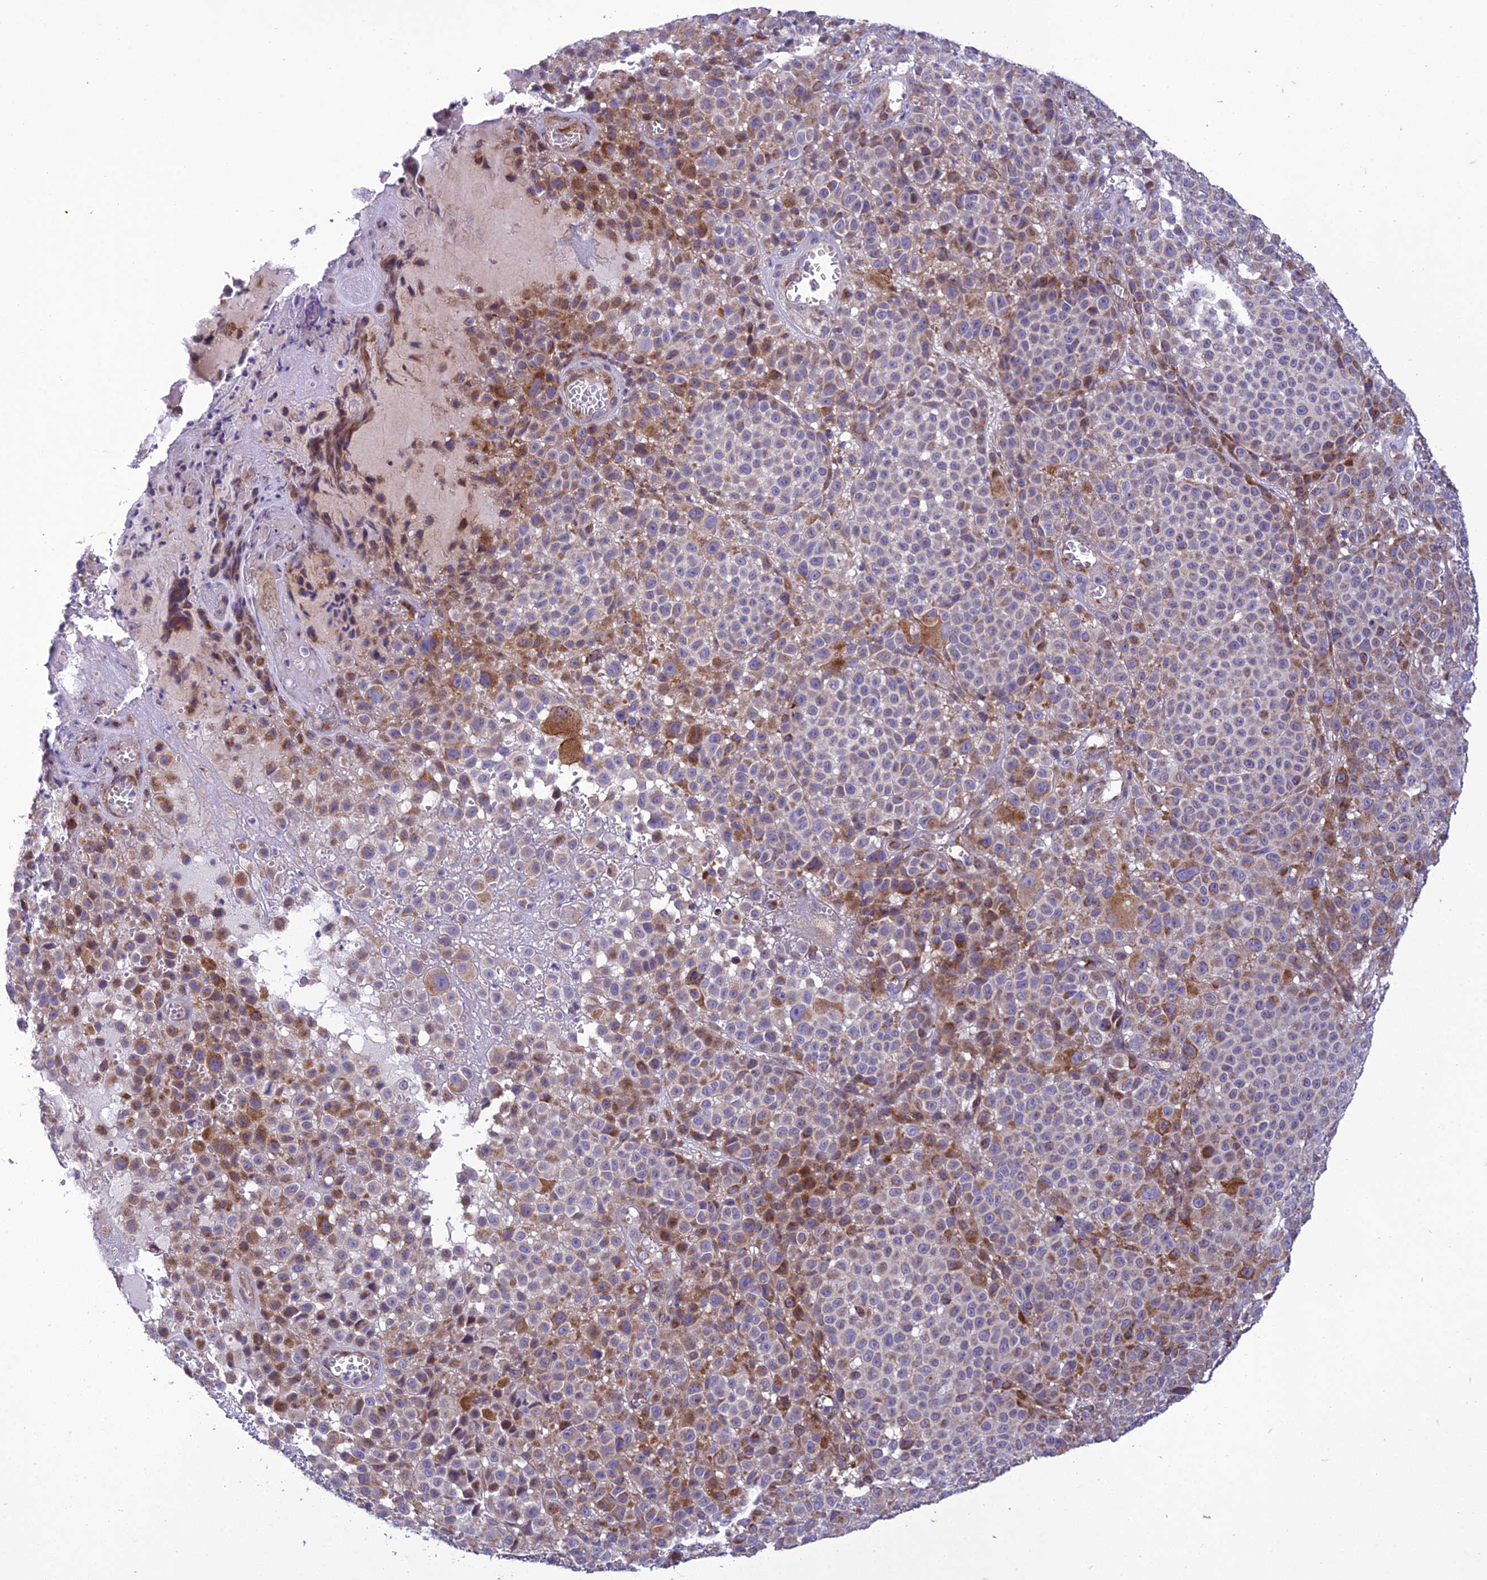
{"staining": {"intensity": "moderate", "quantity": "<25%", "location": "cytoplasmic/membranous"}, "tissue": "melanoma", "cell_type": "Tumor cells", "image_type": "cancer", "snomed": [{"axis": "morphology", "description": "Malignant melanoma, NOS"}, {"axis": "topography", "description": "Skin"}], "caption": "A histopathology image showing moderate cytoplasmic/membranous staining in approximately <25% of tumor cells in malignant melanoma, as visualized by brown immunohistochemical staining.", "gene": "GIMAP1", "patient": {"sex": "female", "age": 94}}